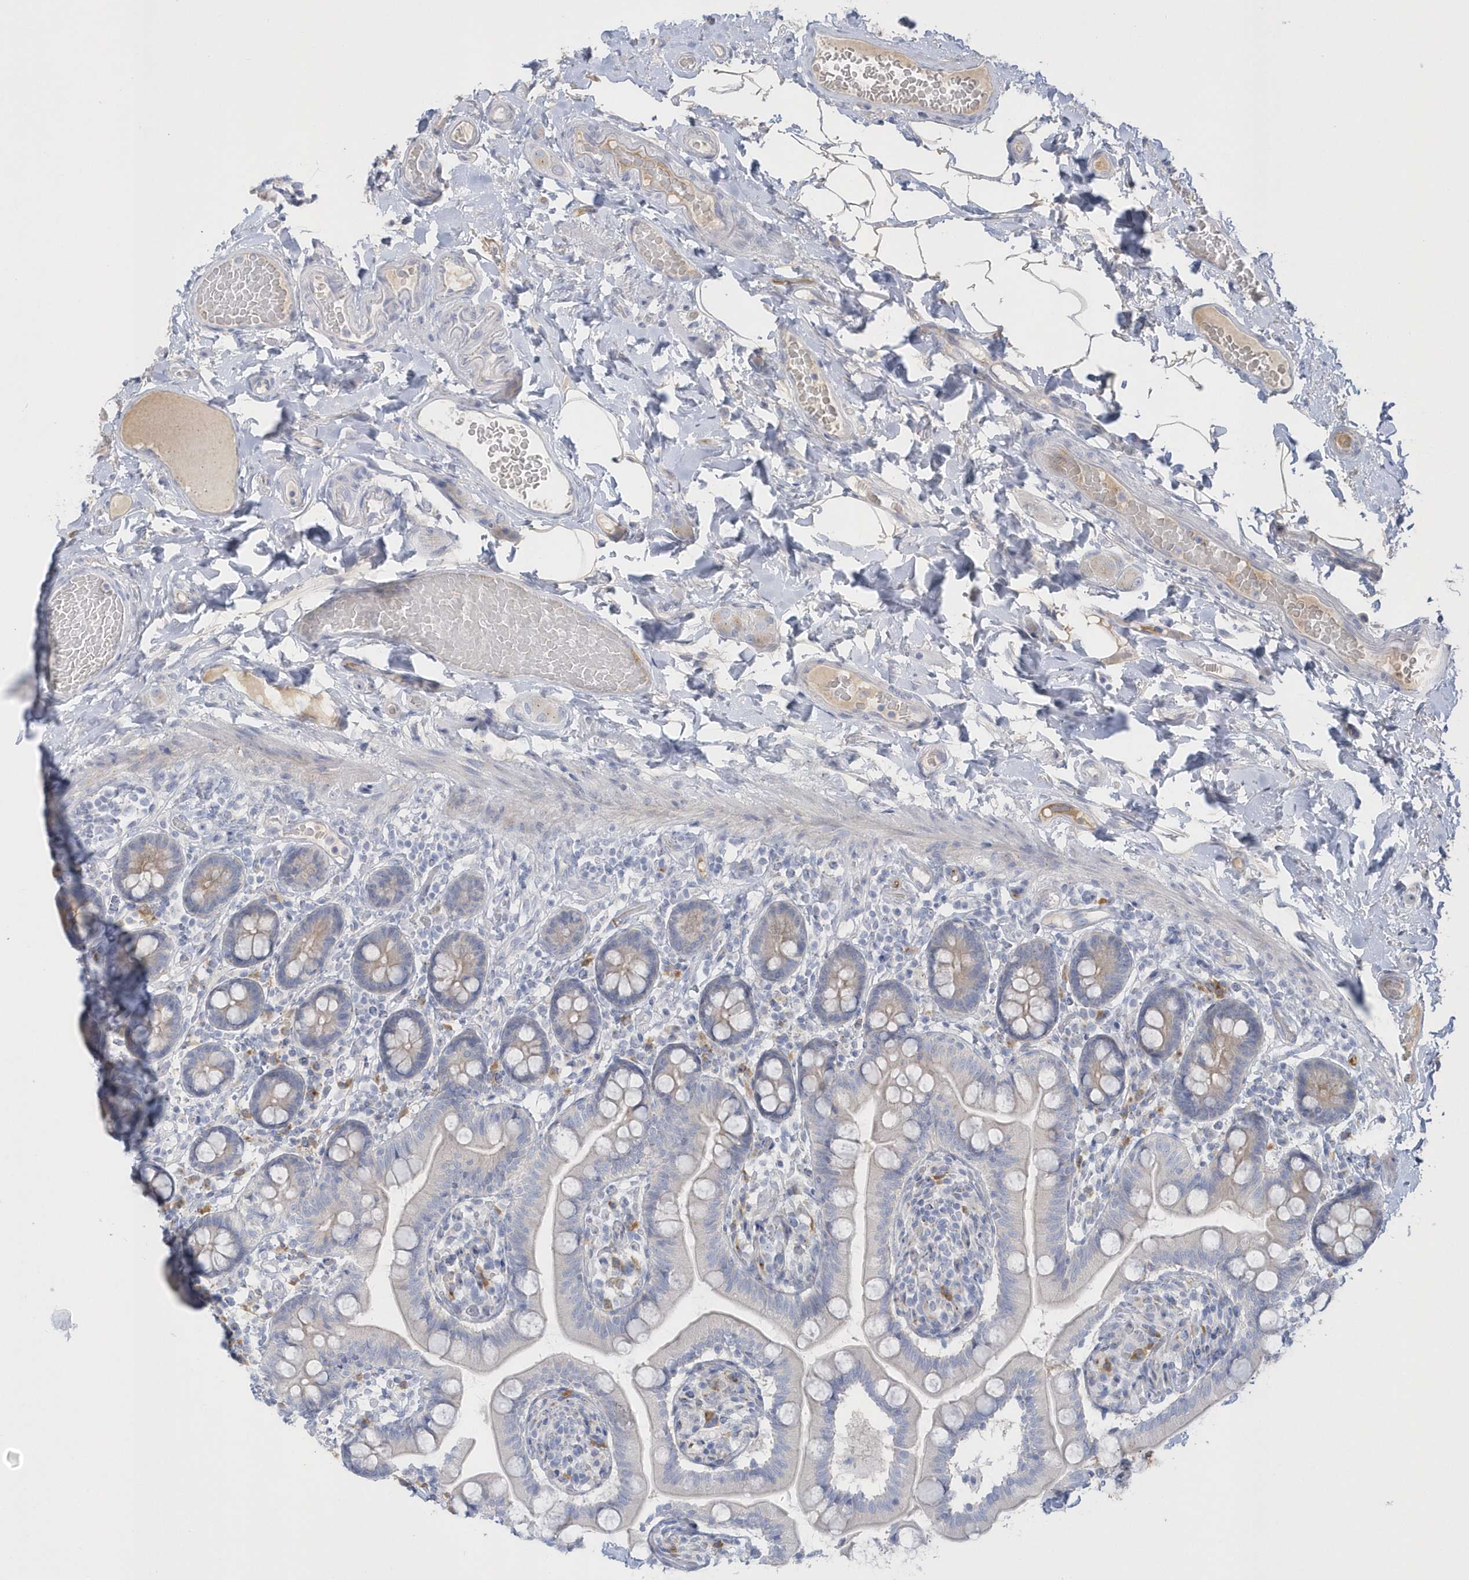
{"staining": {"intensity": "weak", "quantity": "<25%", "location": "cytoplasmic/membranous"}, "tissue": "small intestine", "cell_type": "Glandular cells", "image_type": "normal", "snomed": [{"axis": "morphology", "description": "Normal tissue, NOS"}, {"axis": "topography", "description": "Small intestine"}], "caption": "Image shows no significant protein staining in glandular cells of unremarkable small intestine. (Brightfield microscopy of DAB immunohistochemistry at high magnification).", "gene": "SEMA3D", "patient": {"sex": "female", "age": 64}}